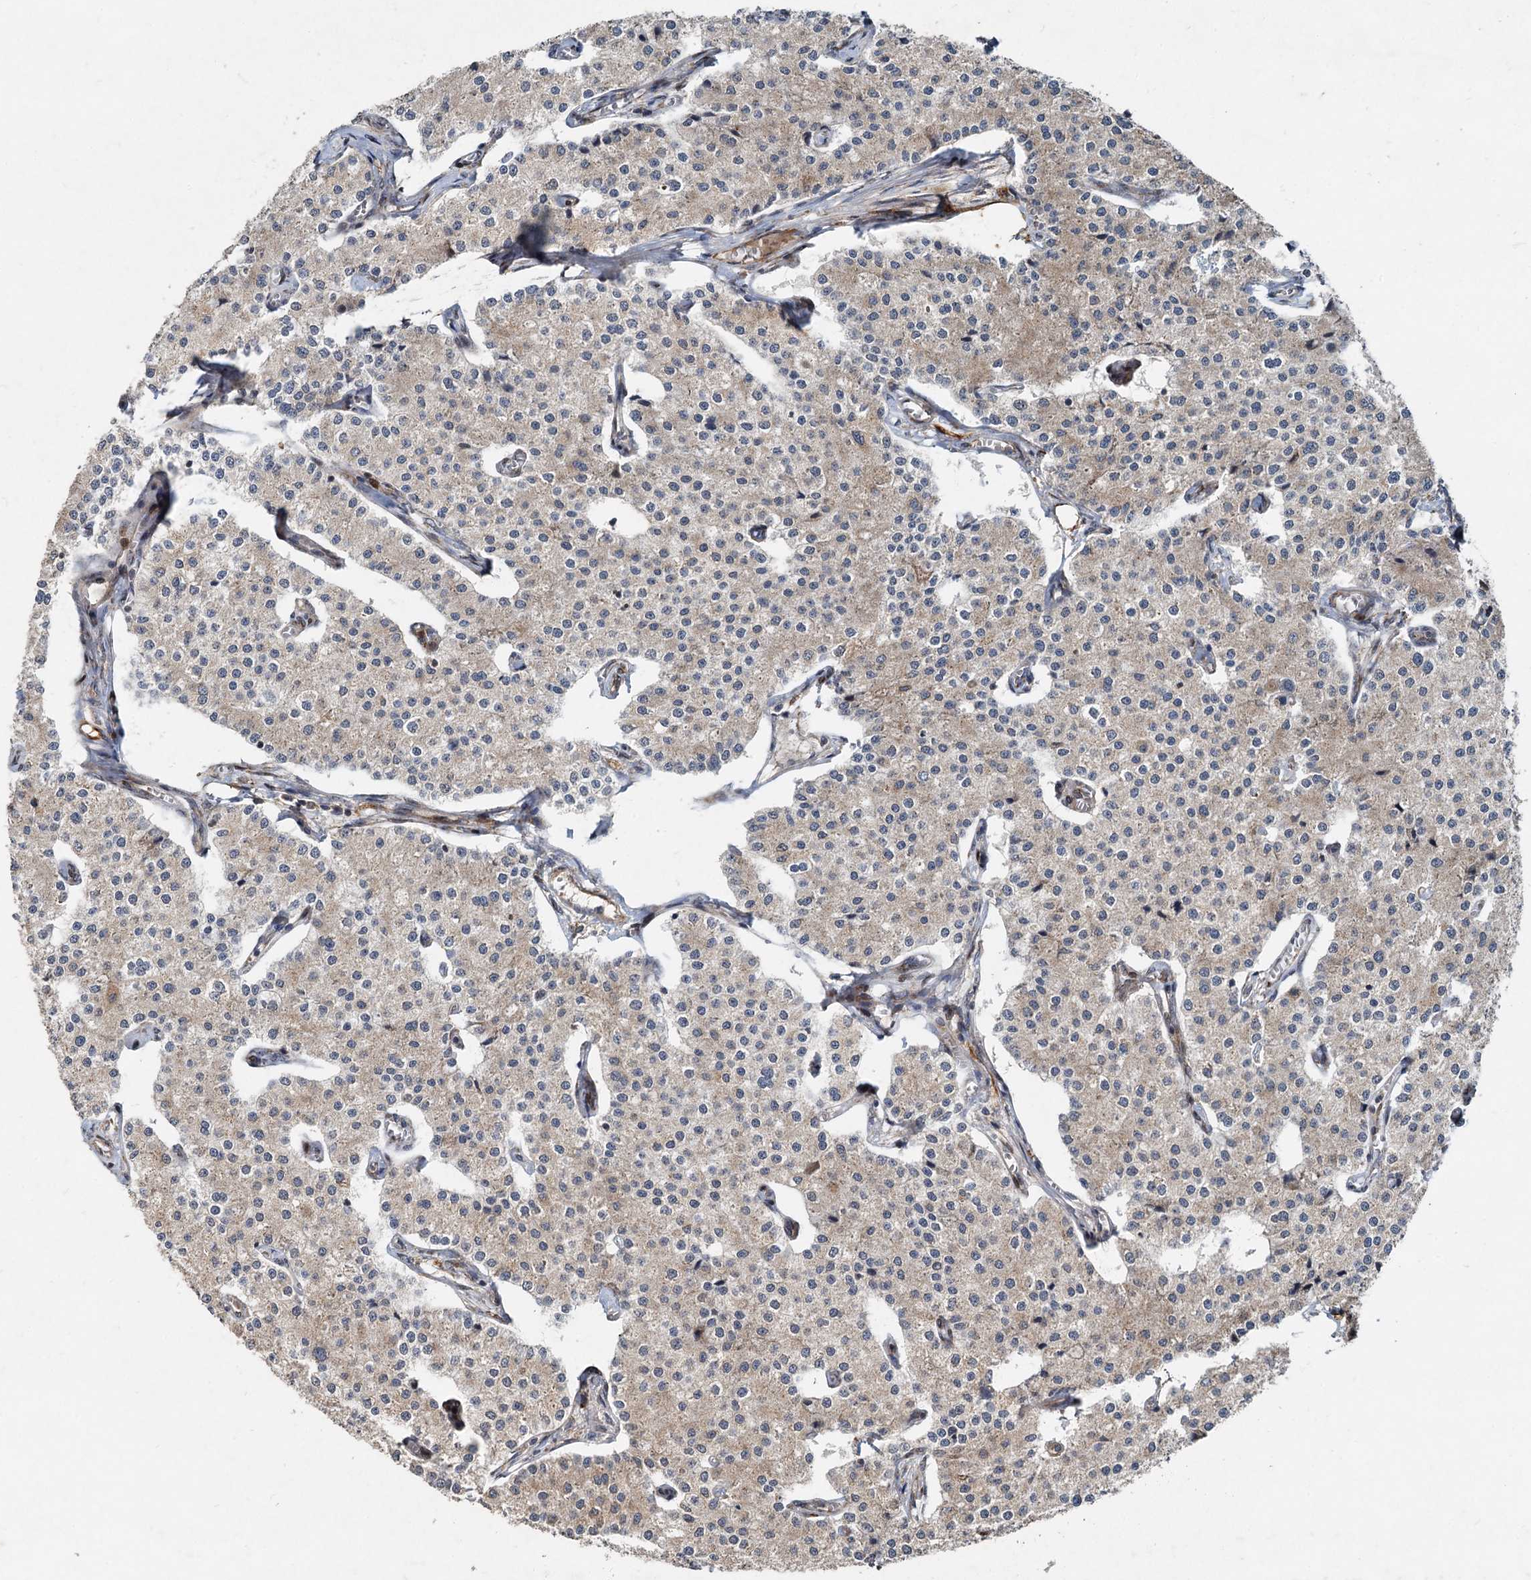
{"staining": {"intensity": "weak", "quantity": "<25%", "location": "cytoplasmic/membranous"}, "tissue": "carcinoid", "cell_type": "Tumor cells", "image_type": "cancer", "snomed": [{"axis": "morphology", "description": "Carcinoid, malignant, NOS"}, {"axis": "topography", "description": "Colon"}], "caption": "DAB (3,3'-diaminobenzidine) immunohistochemical staining of carcinoid shows no significant expression in tumor cells. (DAB immunohistochemistry with hematoxylin counter stain).", "gene": "CEP68", "patient": {"sex": "female", "age": 52}}